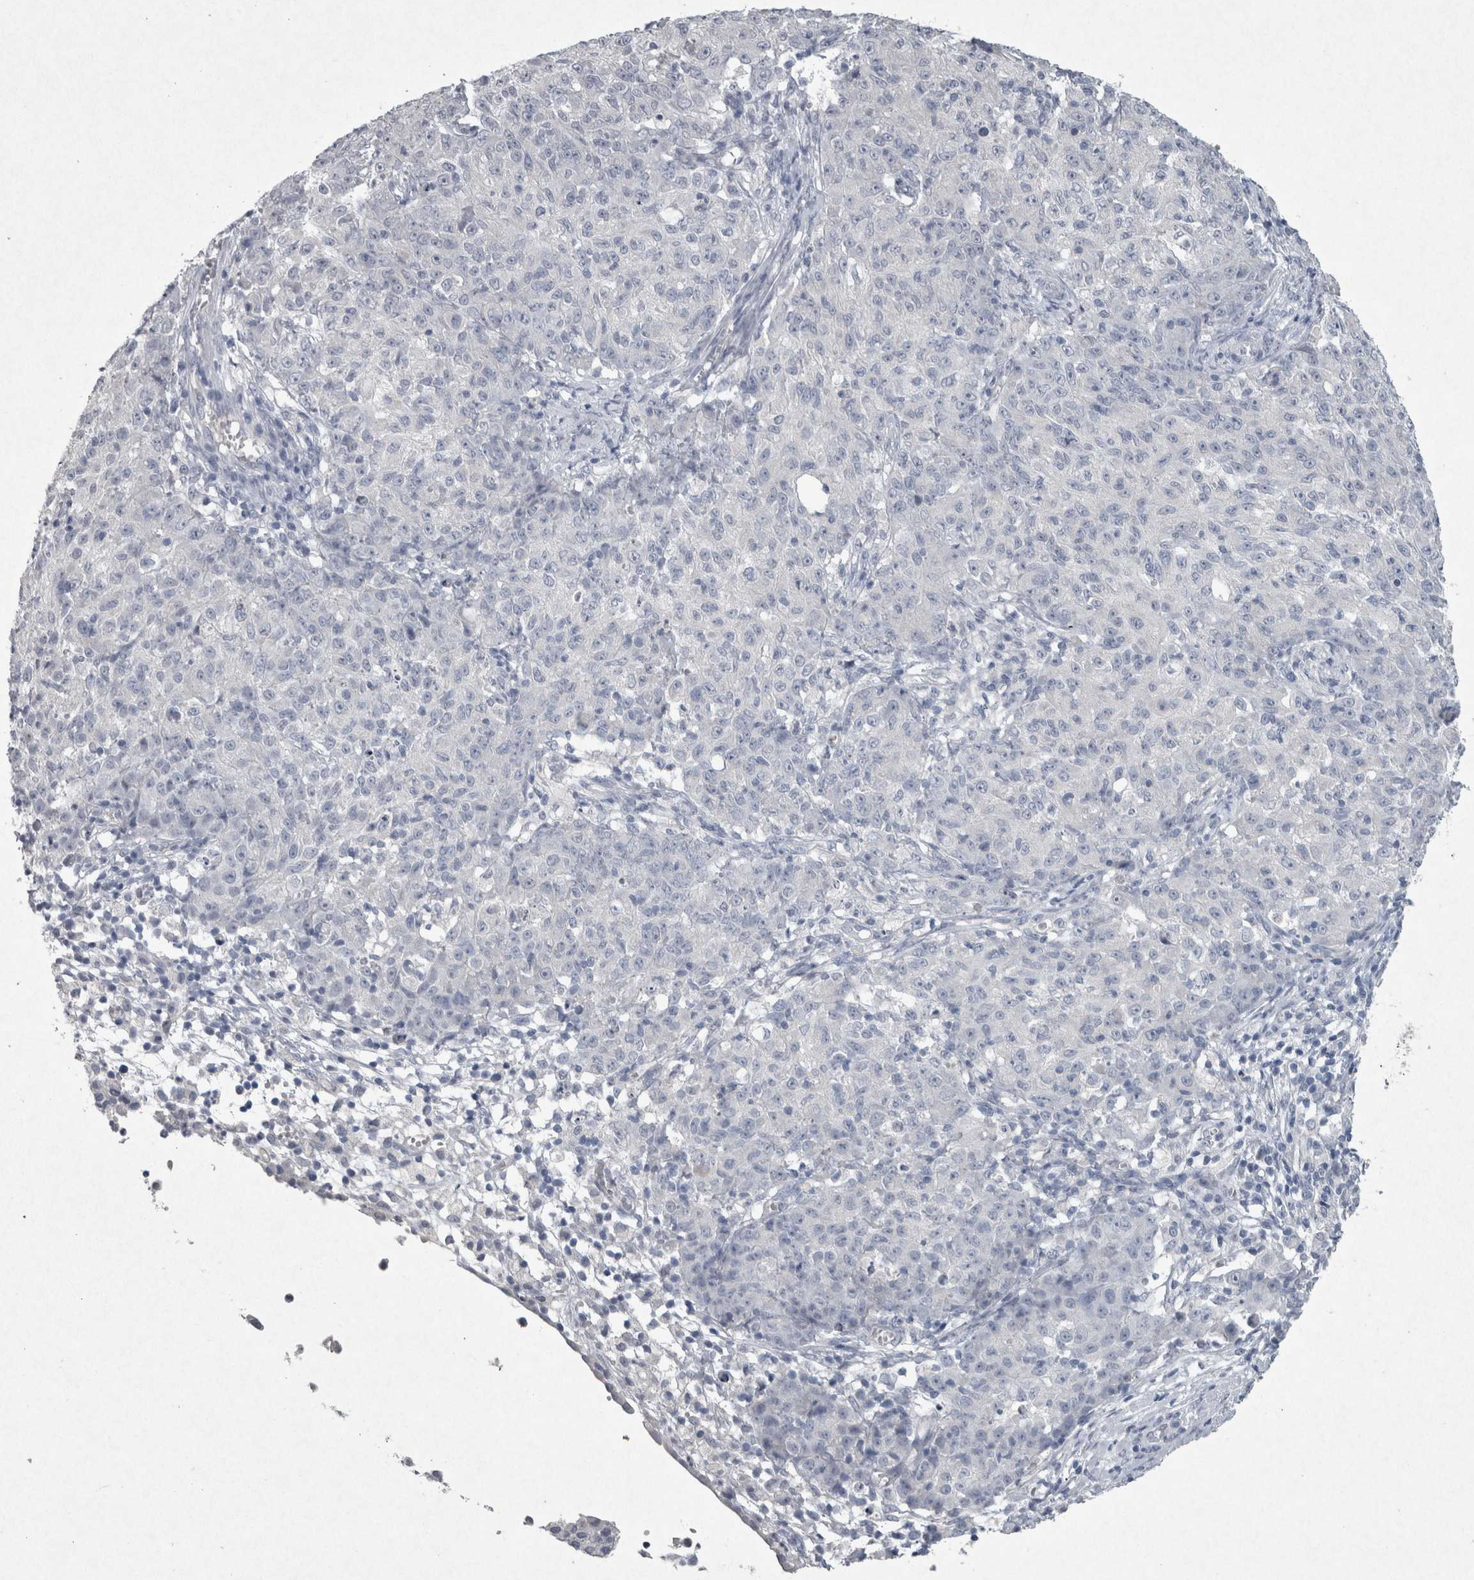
{"staining": {"intensity": "negative", "quantity": "none", "location": "none"}, "tissue": "ovarian cancer", "cell_type": "Tumor cells", "image_type": "cancer", "snomed": [{"axis": "morphology", "description": "Carcinoma, endometroid"}, {"axis": "topography", "description": "Ovary"}], "caption": "This is an immunohistochemistry (IHC) image of endometroid carcinoma (ovarian). There is no expression in tumor cells.", "gene": "PDX1", "patient": {"sex": "female", "age": 42}}